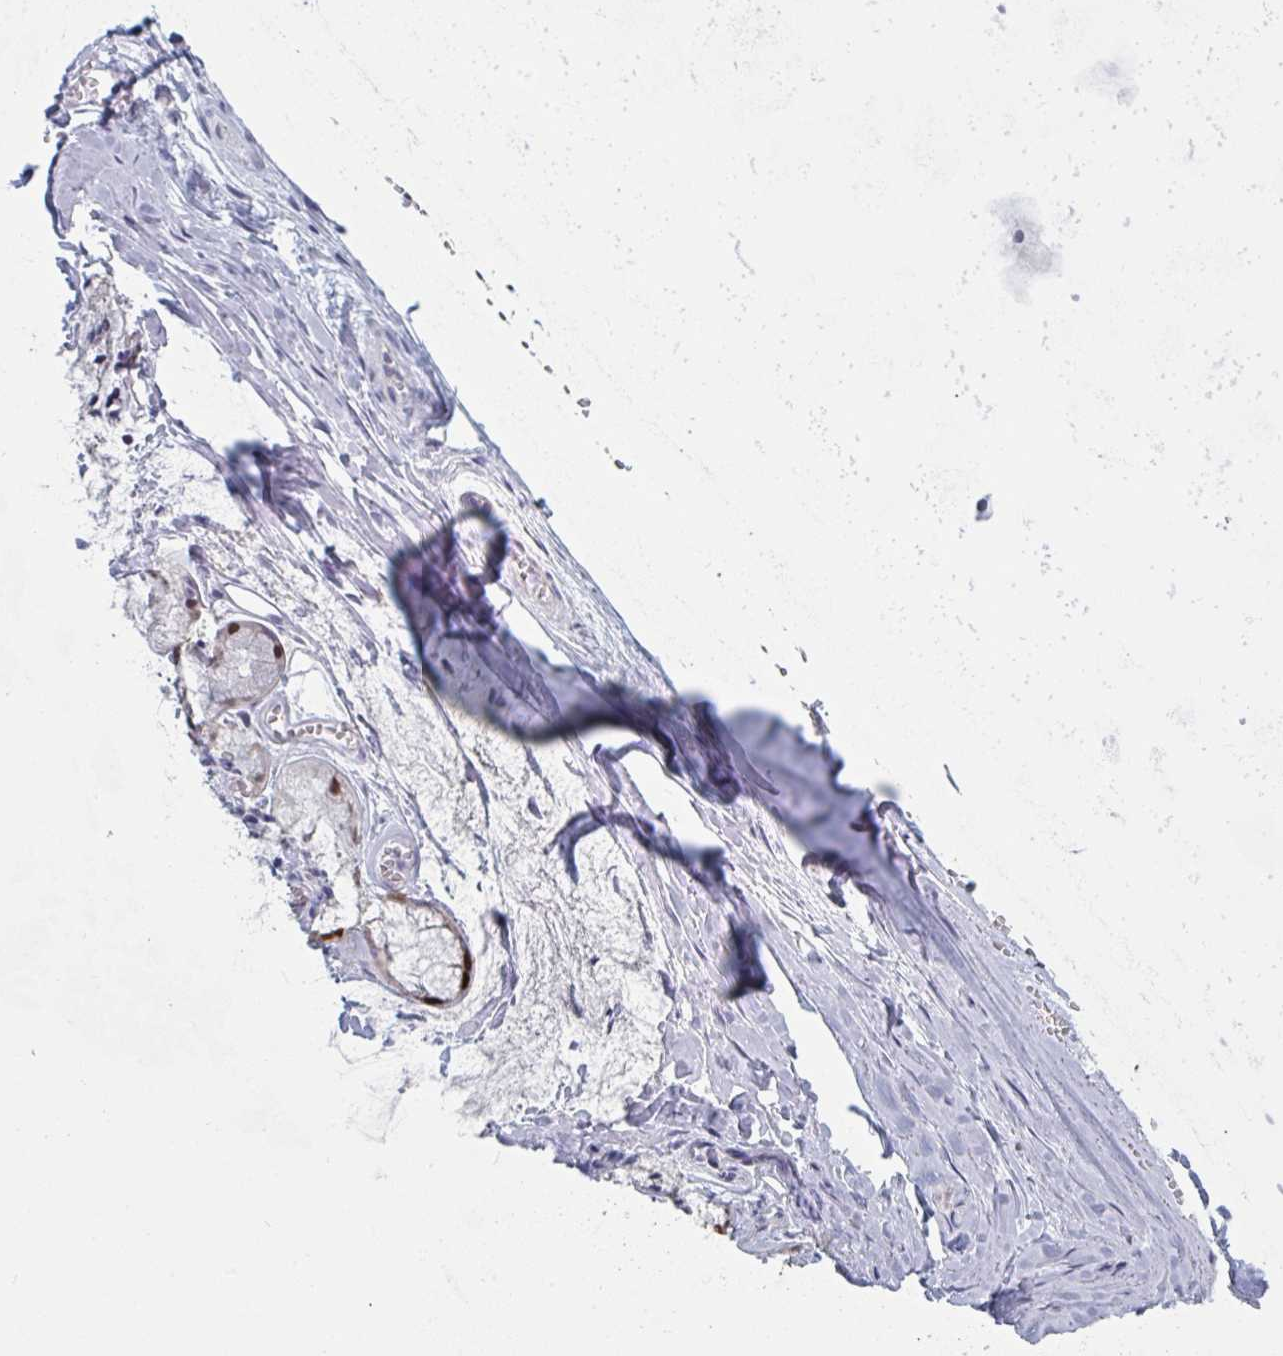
{"staining": {"intensity": "negative", "quantity": "none", "location": "none"}, "tissue": "soft tissue", "cell_type": "Fibroblasts", "image_type": "normal", "snomed": [{"axis": "morphology", "description": "Normal tissue, NOS"}, {"axis": "topography", "description": "Cartilage tissue"}, {"axis": "topography", "description": "Nasopharynx"}, {"axis": "topography", "description": "Thyroid gland"}], "caption": "This is an IHC histopathology image of unremarkable human soft tissue. There is no positivity in fibroblasts.", "gene": "FOXA1", "patient": {"sex": "male", "age": 63}}